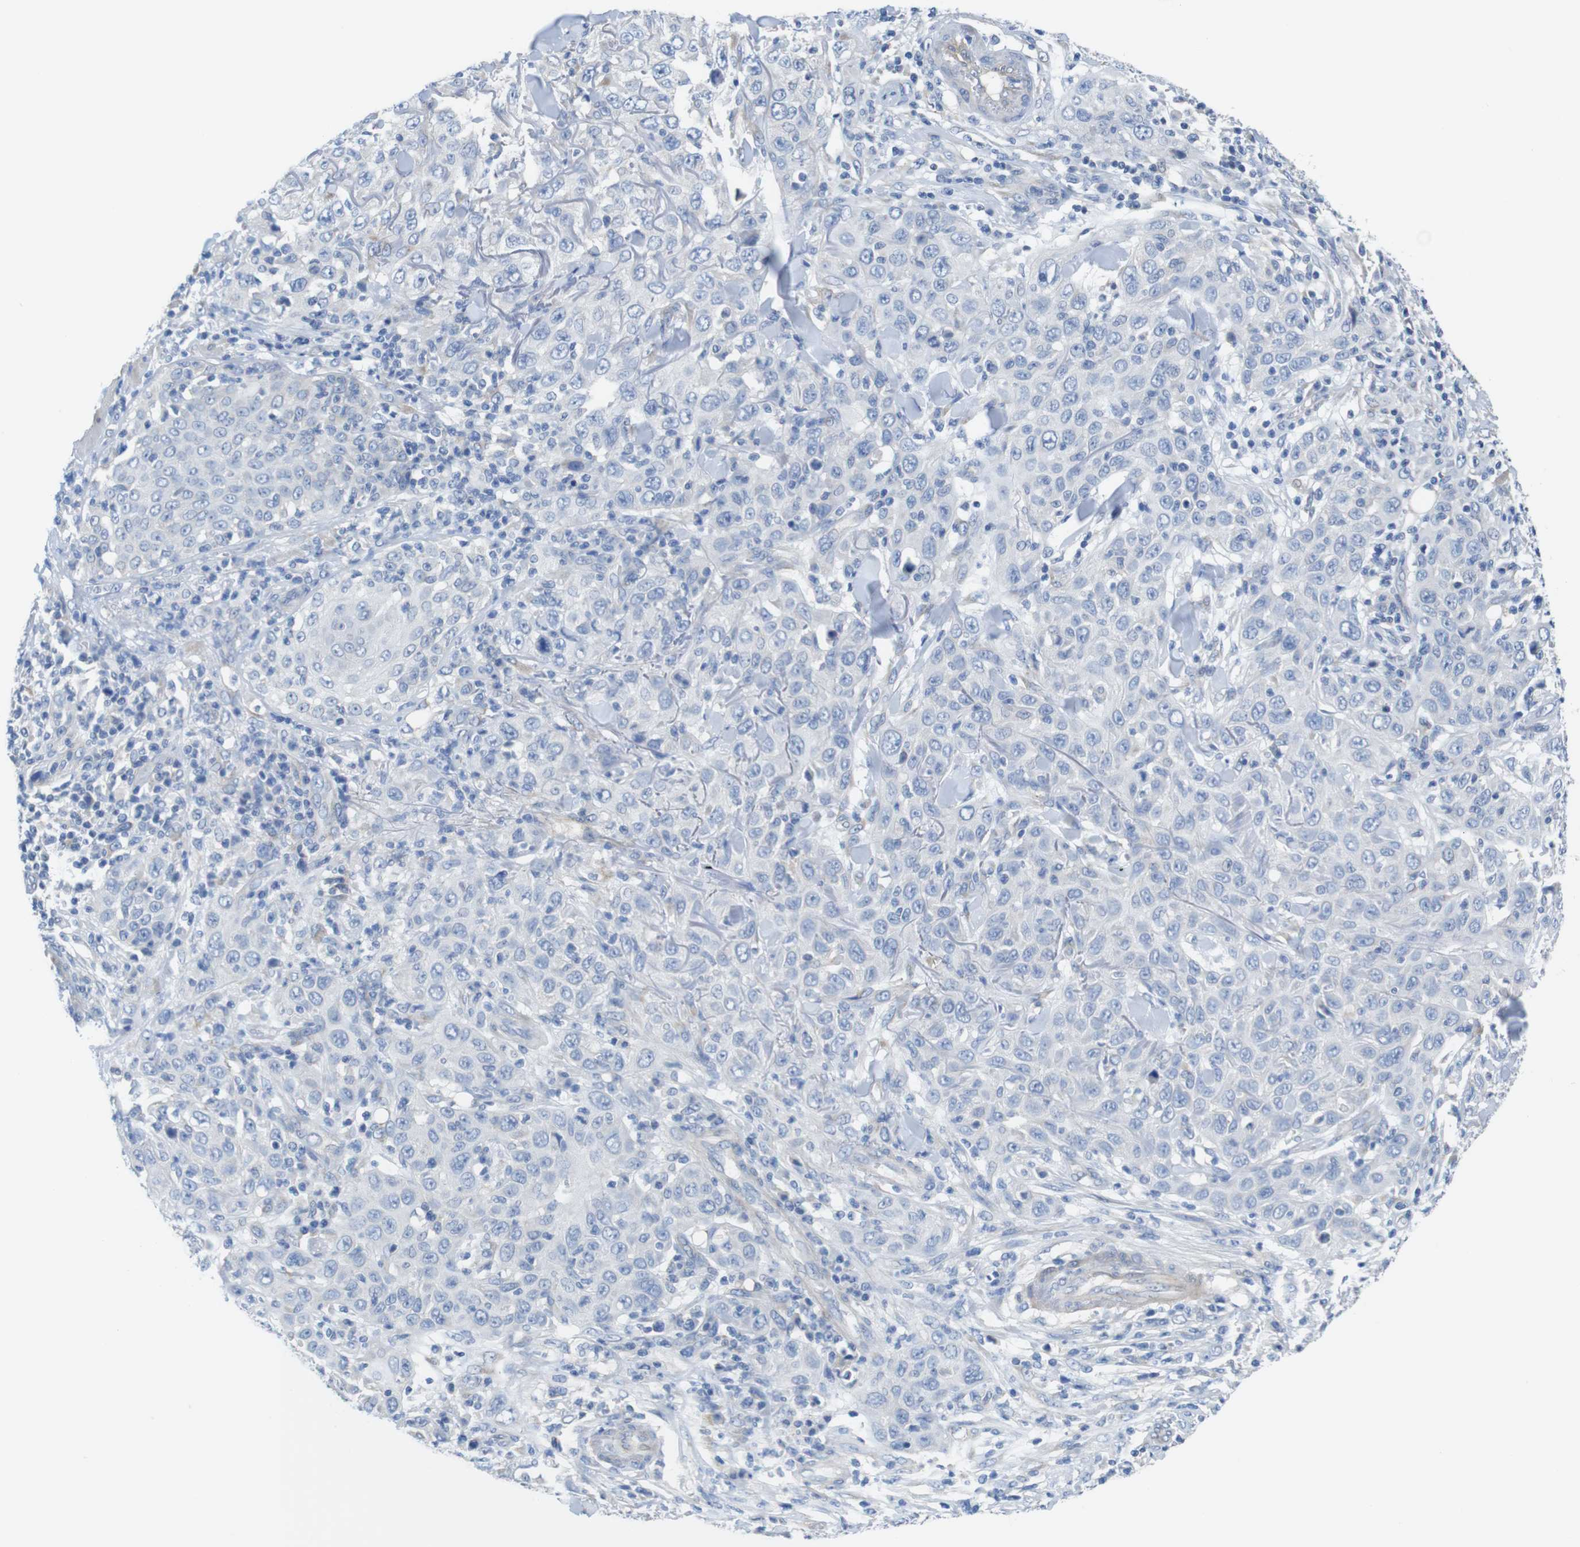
{"staining": {"intensity": "negative", "quantity": "none", "location": "none"}, "tissue": "skin cancer", "cell_type": "Tumor cells", "image_type": "cancer", "snomed": [{"axis": "morphology", "description": "Squamous cell carcinoma, NOS"}, {"axis": "topography", "description": "Skin"}], "caption": "High power microscopy photomicrograph of an immunohistochemistry image of skin cancer, revealing no significant expression in tumor cells.", "gene": "CDH8", "patient": {"sex": "female", "age": 88}}